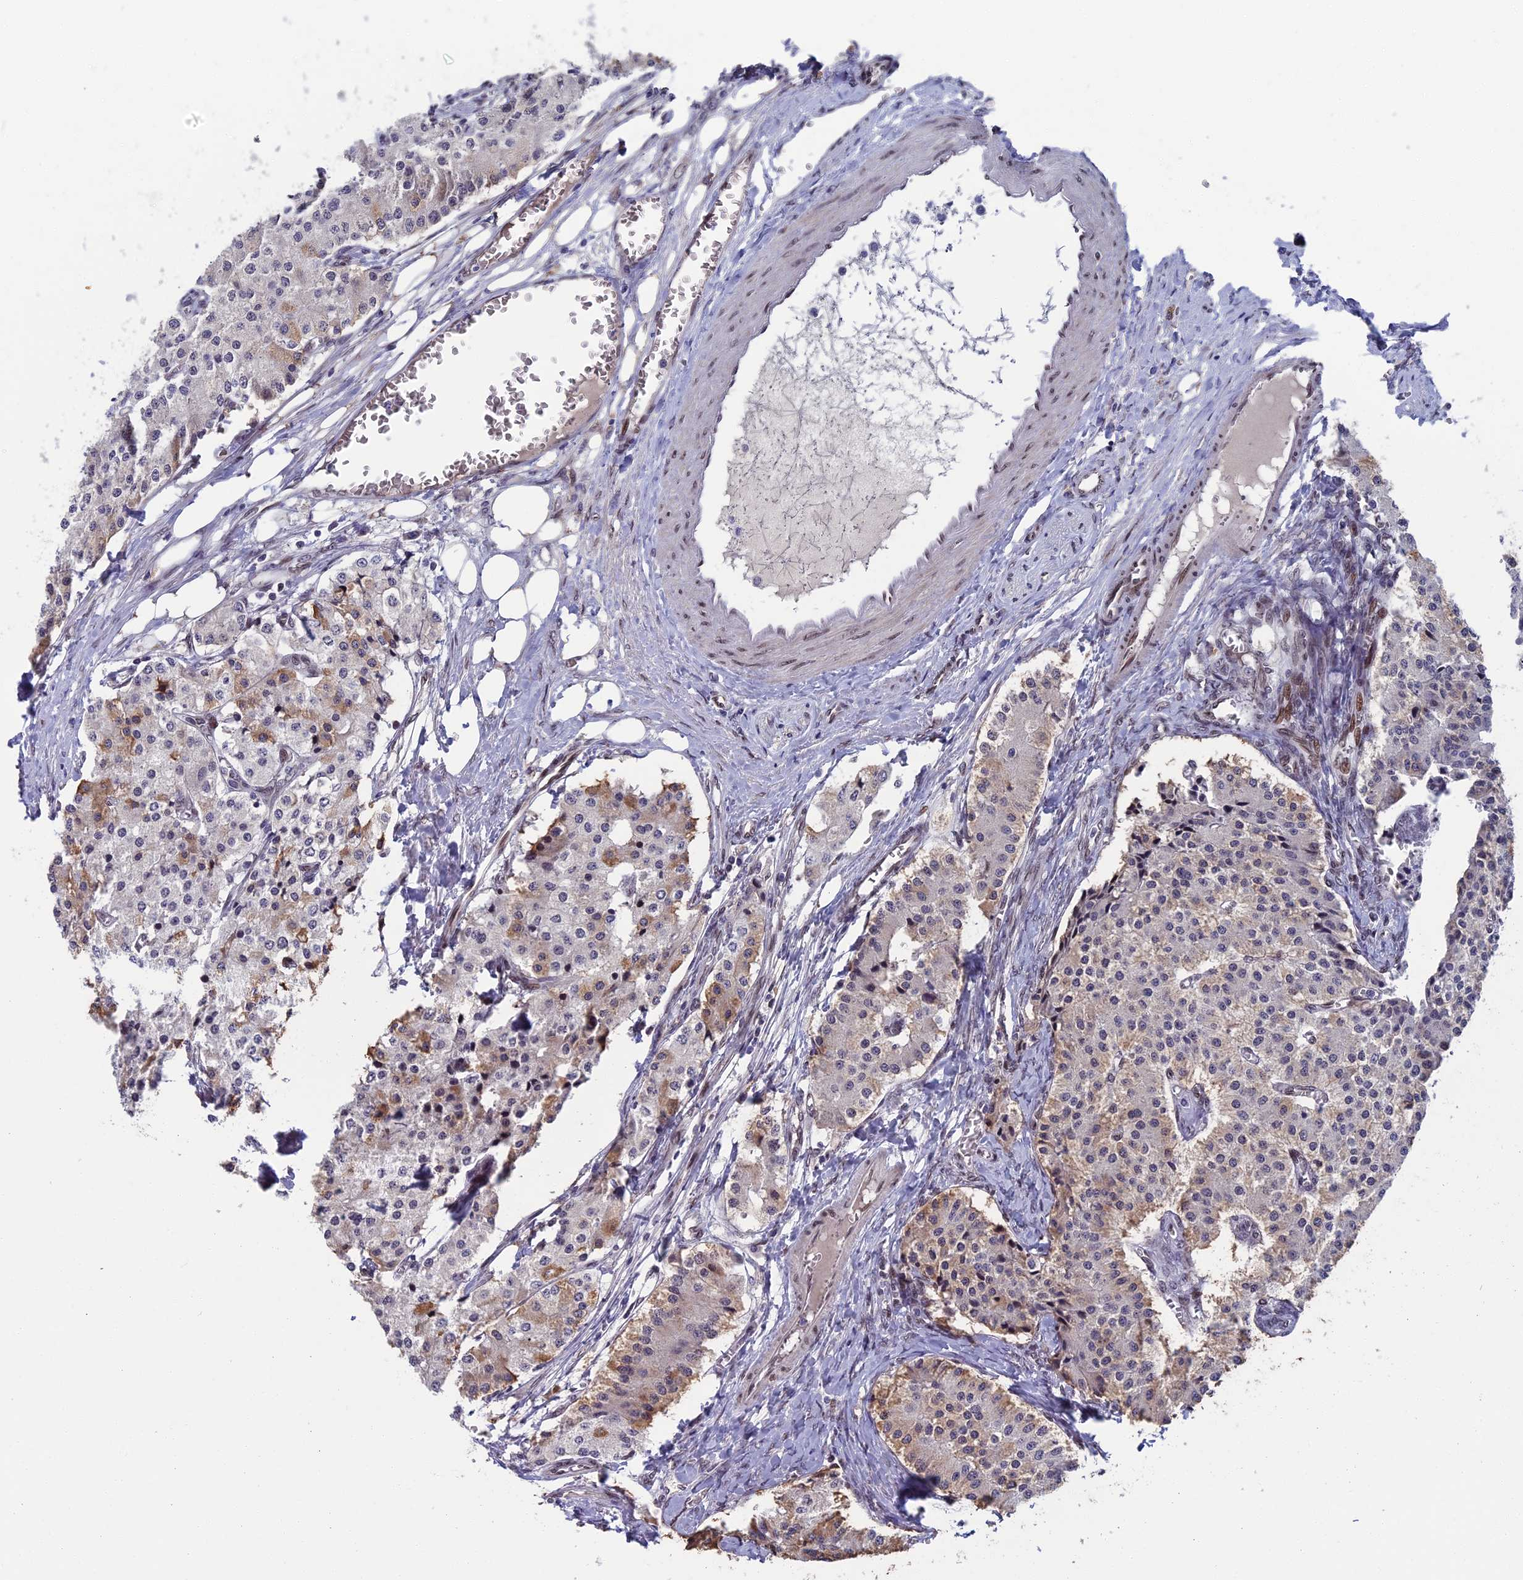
{"staining": {"intensity": "weak", "quantity": "25%-75%", "location": "cytoplasmic/membranous"}, "tissue": "carcinoid", "cell_type": "Tumor cells", "image_type": "cancer", "snomed": [{"axis": "morphology", "description": "Carcinoid, malignant, NOS"}, {"axis": "topography", "description": "Colon"}], "caption": "Human carcinoid stained with a brown dye exhibits weak cytoplasmic/membranous positive expression in approximately 25%-75% of tumor cells.", "gene": "GPSM1", "patient": {"sex": "female", "age": 52}}